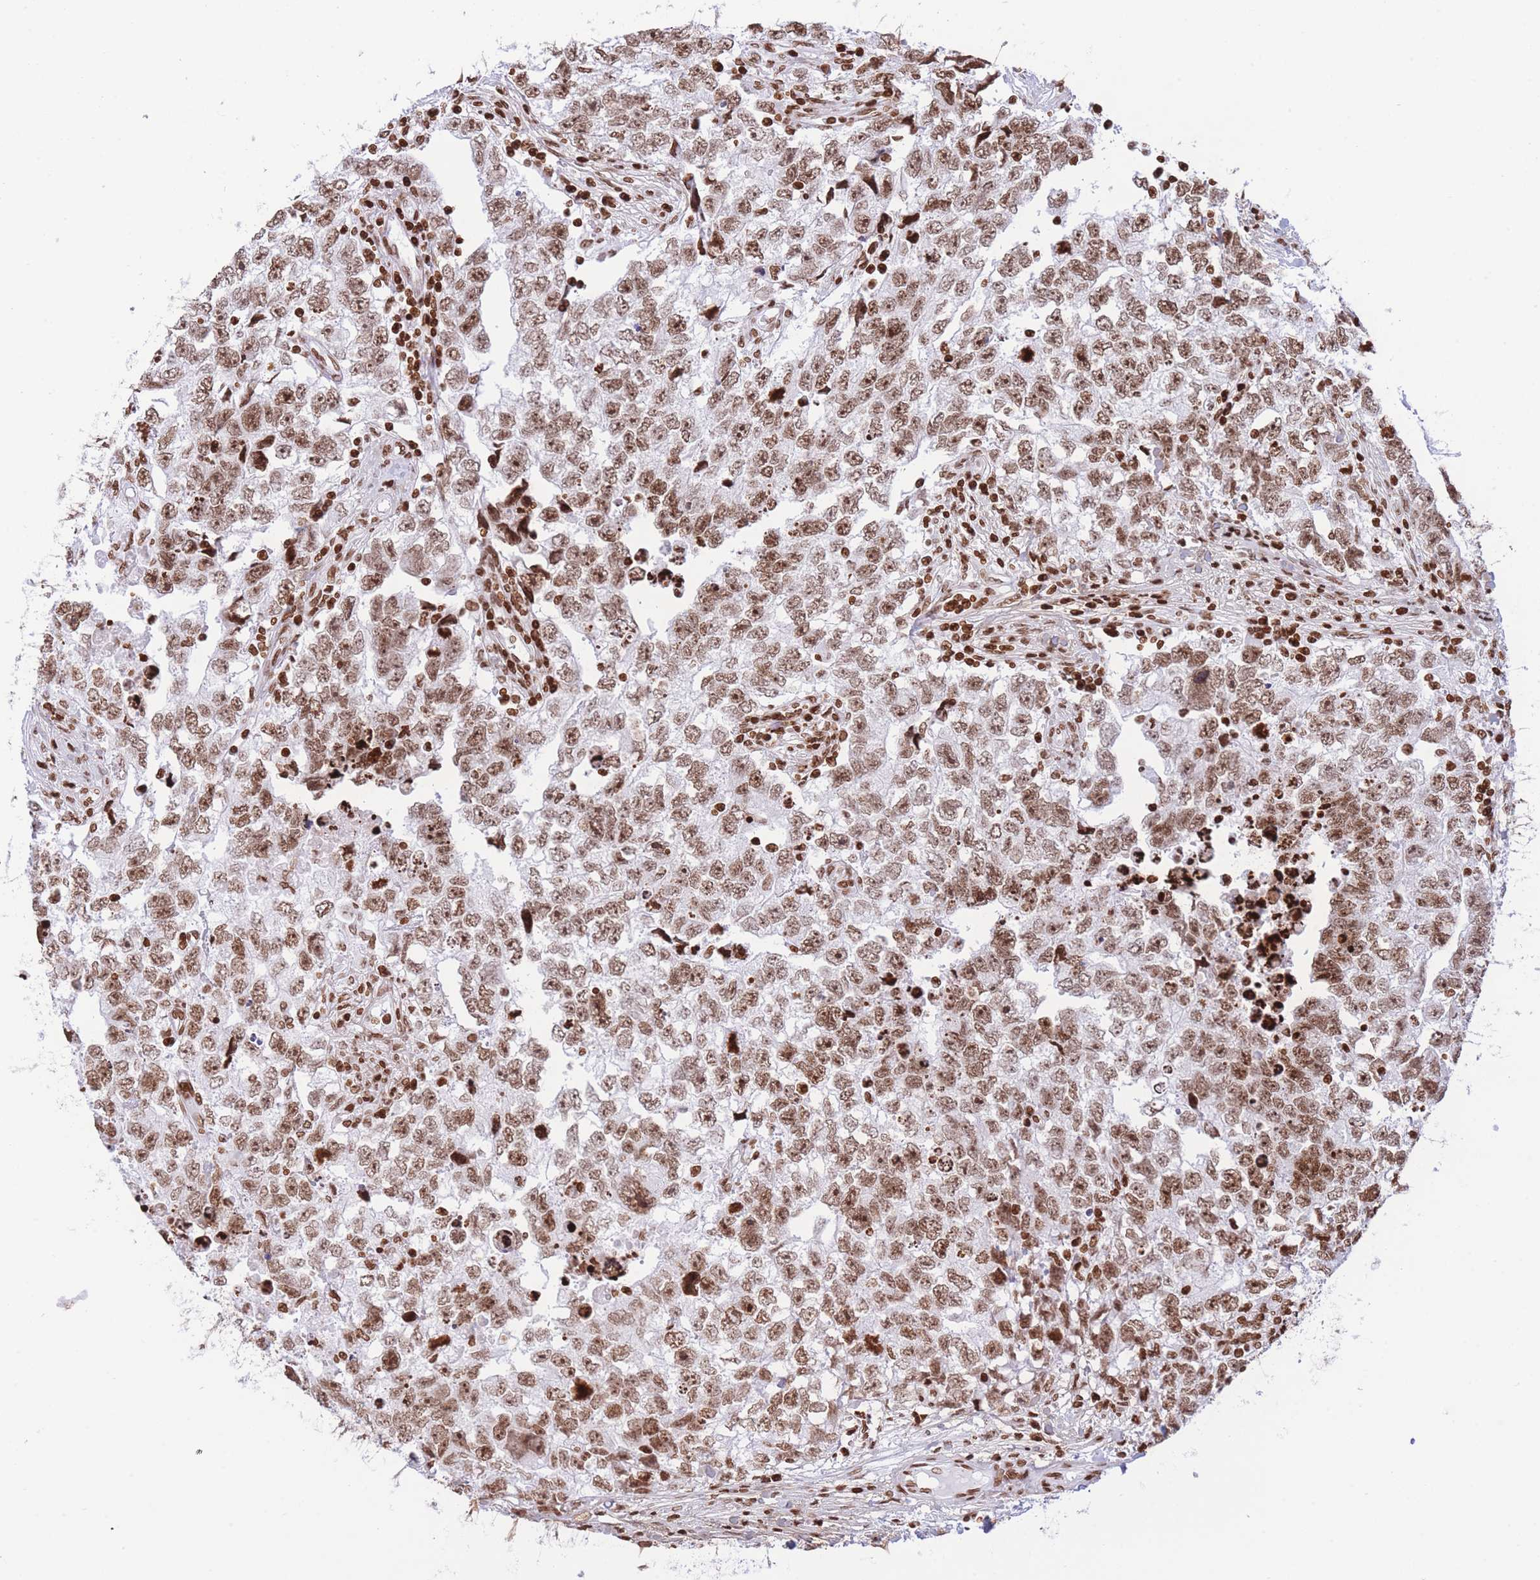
{"staining": {"intensity": "moderate", "quantity": ">75%", "location": "nuclear"}, "tissue": "testis cancer", "cell_type": "Tumor cells", "image_type": "cancer", "snomed": [{"axis": "morphology", "description": "Carcinoma, Embryonal, NOS"}, {"axis": "topography", "description": "Testis"}], "caption": "Protein staining exhibits moderate nuclear expression in approximately >75% of tumor cells in embryonal carcinoma (testis). (brown staining indicates protein expression, while blue staining denotes nuclei).", "gene": "H2BC11", "patient": {"sex": "male", "age": 22}}